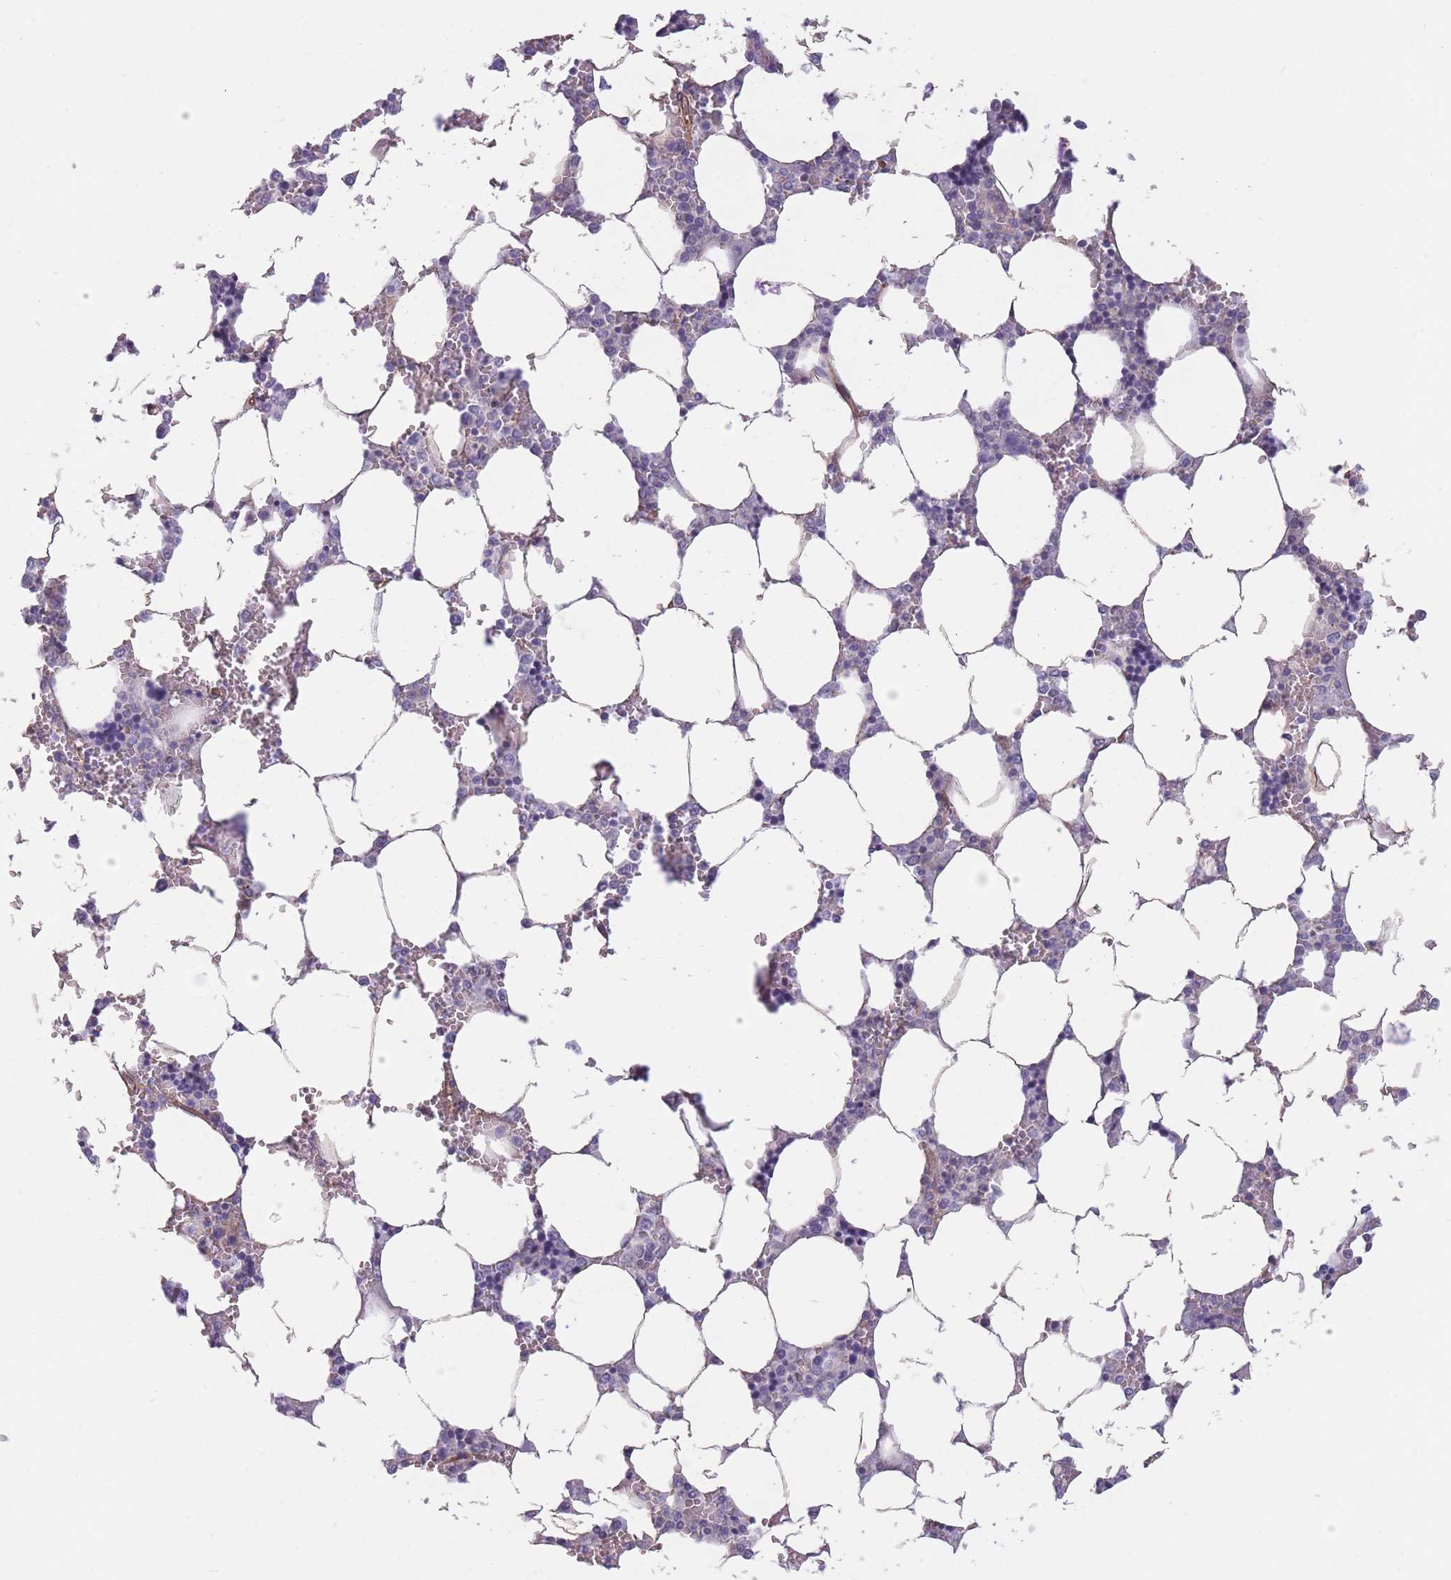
{"staining": {"intensity": "negative", "quantity": "none", "location": "none"}, "tissue": "bone marrow", "cell_type": "Hematopoietic cells", "image_type": "normal", "snomed": [{"axis": "morphology", "description": "Normal tissue, NOS"}, {"axis": "topography", "description": "Bone marrow"}], "caption": "Photomicrograph shows no protein staining in hematopoietic cells of benign bone marrow.", "gene": "SLC7A6", "patient": {"sex": "male", "age": 64}}